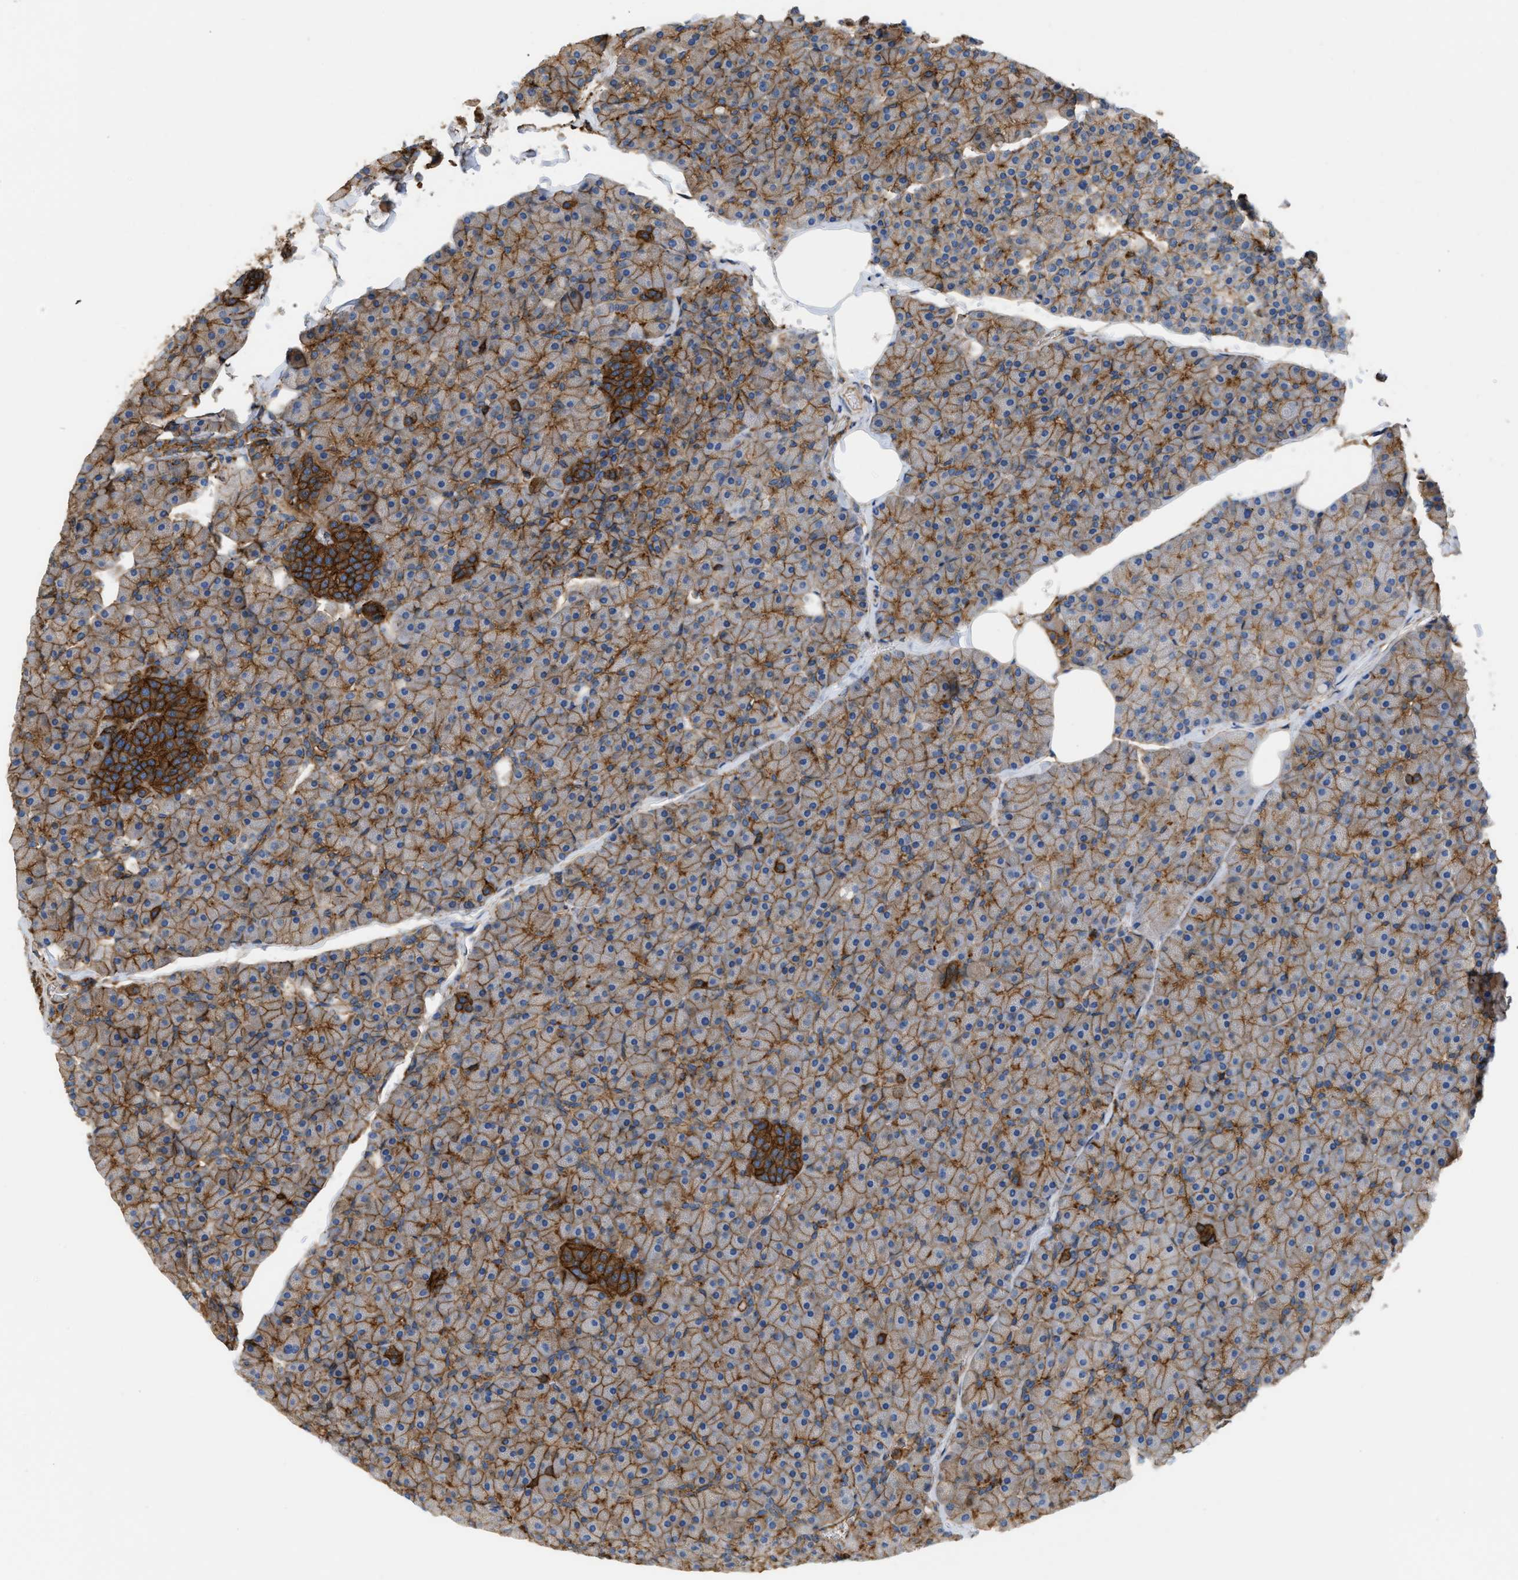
{"staining": {"intensity": "moderate", "quantity": ">75%", "location": "cytoplasmic/membranous"}, "tissue": "pancreas", "cell_type": "Exocrine glandular cells", "image_type": "normal", "snomed": [{"axis": "morphology", "description": "Normal tissue, NOS"}, {"axis": "topography", "description": "Pancreas"}], "caption": "This histopathology image exhibits benign pancreas stained with immunohistochemistry to label a protein in brown. The cytoplasmic/membranous of exocrine glandular cells show moderate positivity for the protein. Nuclei are counter-stained blue.", "gene": "GNB4", "patient": {"sex": "male", "age": 35}}